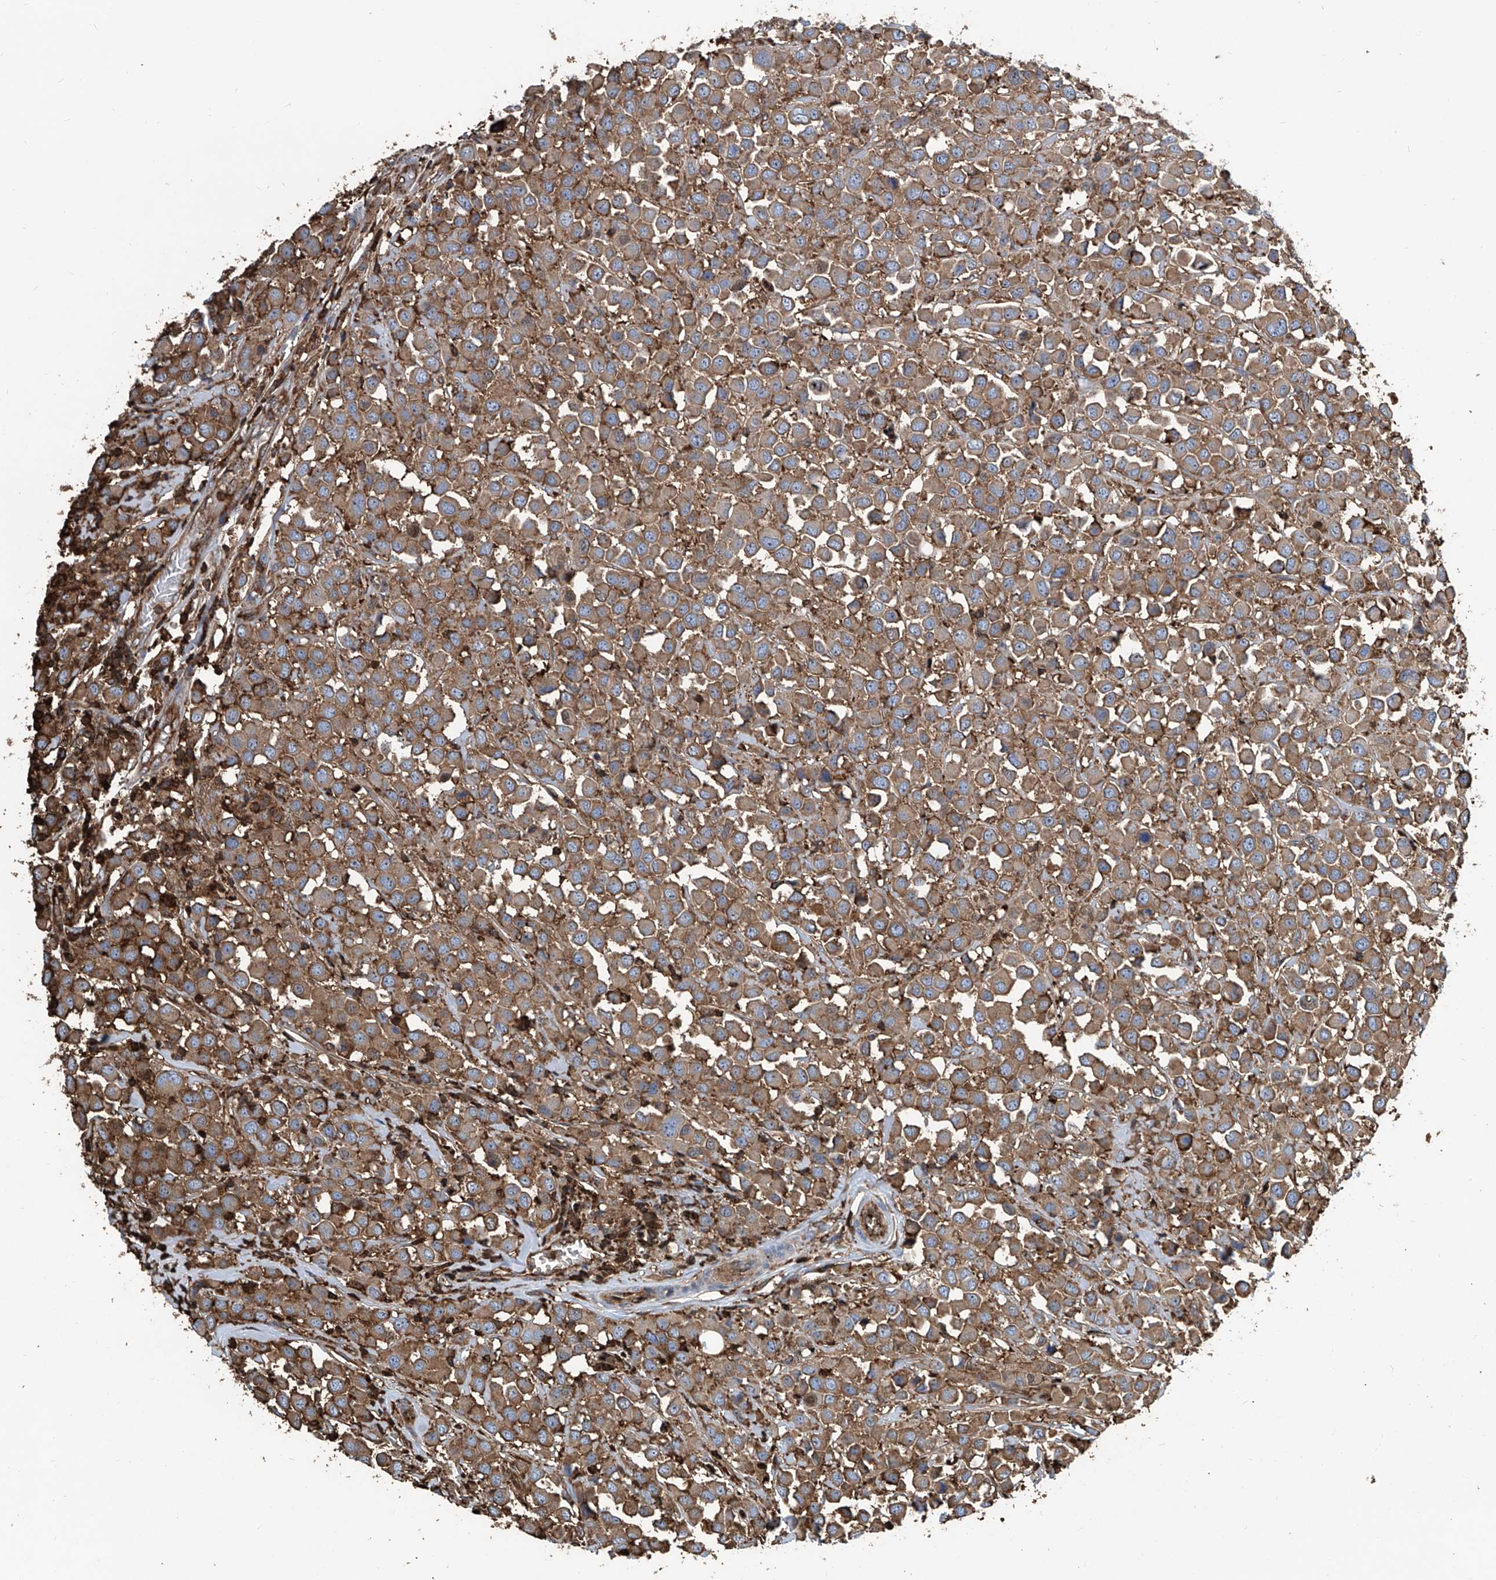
{"staining": {"intensity": "moderate", "quantity": ">75%", "location": "cytoplasmic/membranous"}, "tissue": "breast cancer", "cell_type": "Tumor cells", "image_type": "cancer", "snomed": [{"axis": "morphology", "description": "Duct carcinoma"}, {"axis": "topography", "description": "Breast"}], "caption": "There is medium levels of moderate cytoplasmic/membranous staining in tumor cells of breast intraductal carcinoma, as demonstrated by immunohistochemical staining (brown color).", "gene": "ZNF484", "patient": {"sex": "female", "age": 61}}